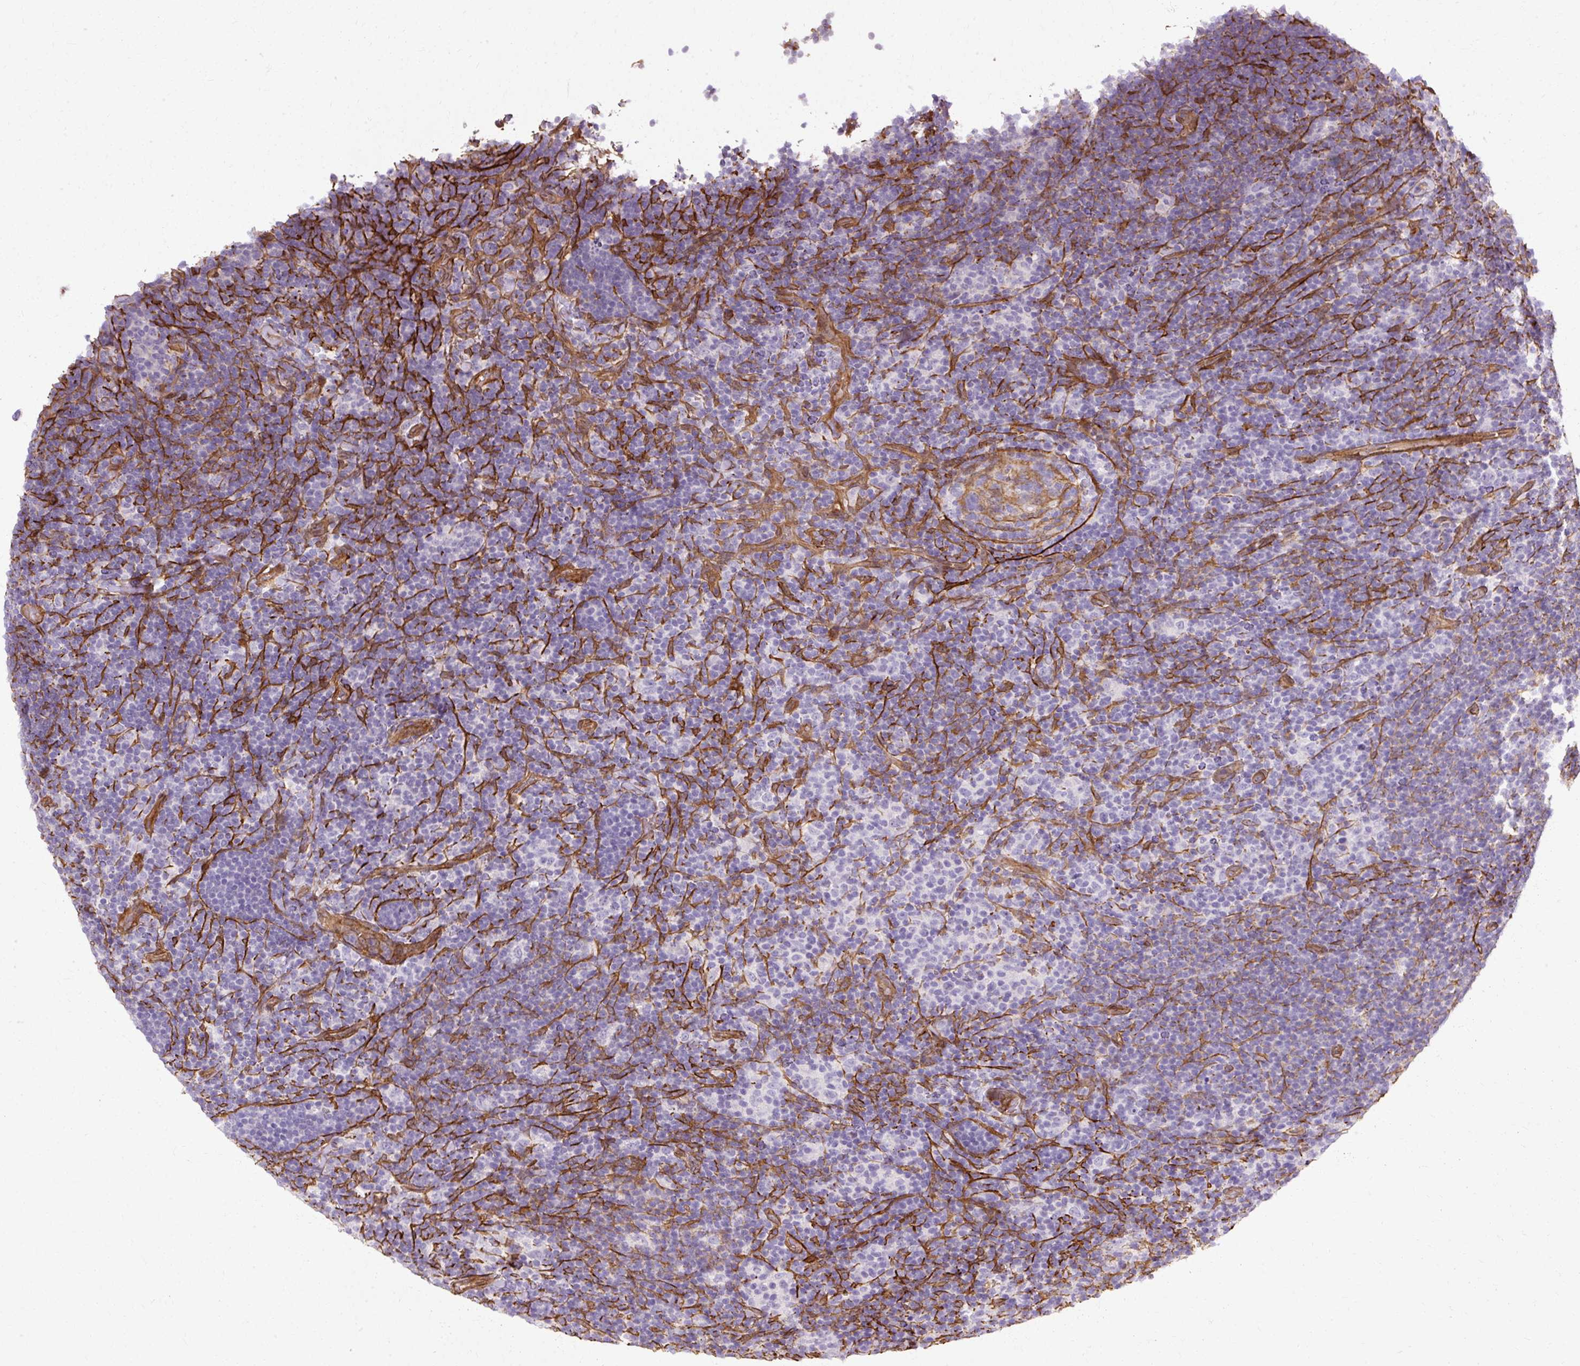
{"staining": {"intensity": "negative", "quantity": "none", "location": "none"}, "tissue": "lymphoma", "cell_type": "Tumor cells", "image_type": "cancer", "snomed": [{"axis": "morphology", "description": "Hodgkin's disease, NOS"}, {"axis": "topography", "description": "Lymph node"}], "caption": "Lymphoma stained for a protein using immunohistochemistry (IHC) reveals no positivity tumor cells.", "gene": "CNN3", "patient": {"sex": "female", "age": 57}}